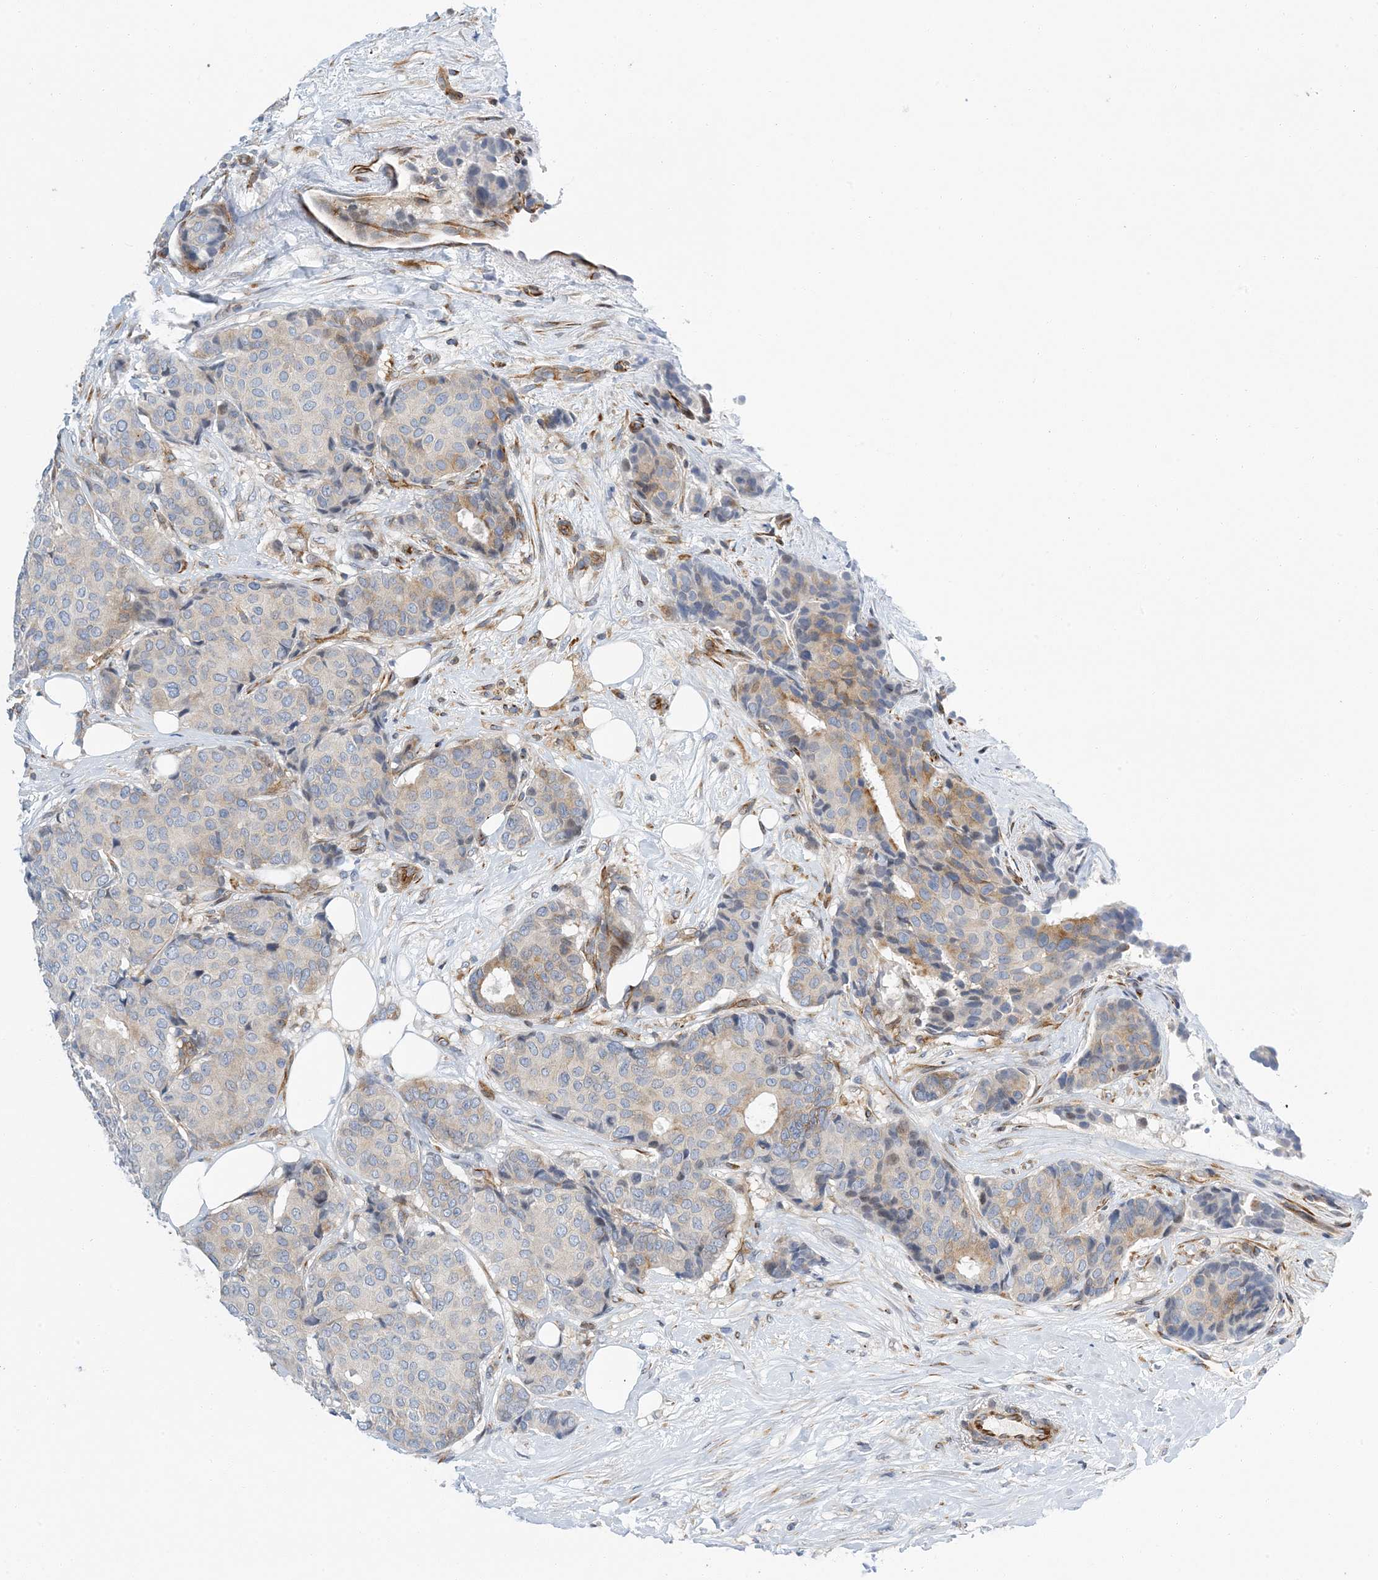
{"staining": {"intensity": "negative", "quantity": "none", "location": "none"}, "tissue": "breast cancer", "cell_type": "Tumor cells", "image_type": "cancer", "snomed": [{"axis": "morphology", "description": "Duct carcinoma"}, {"axis": "topography", "description": "Breast"}], "caption": "Immunohistochemistry photomicrograph of neoplastic tissue: breast infiltrating ductal carcinoma stained with DAB displays no significant protein positivity in tumor cells.", "gene": "PCDHA2", "patient": {"sex": "female", "age": 75}}